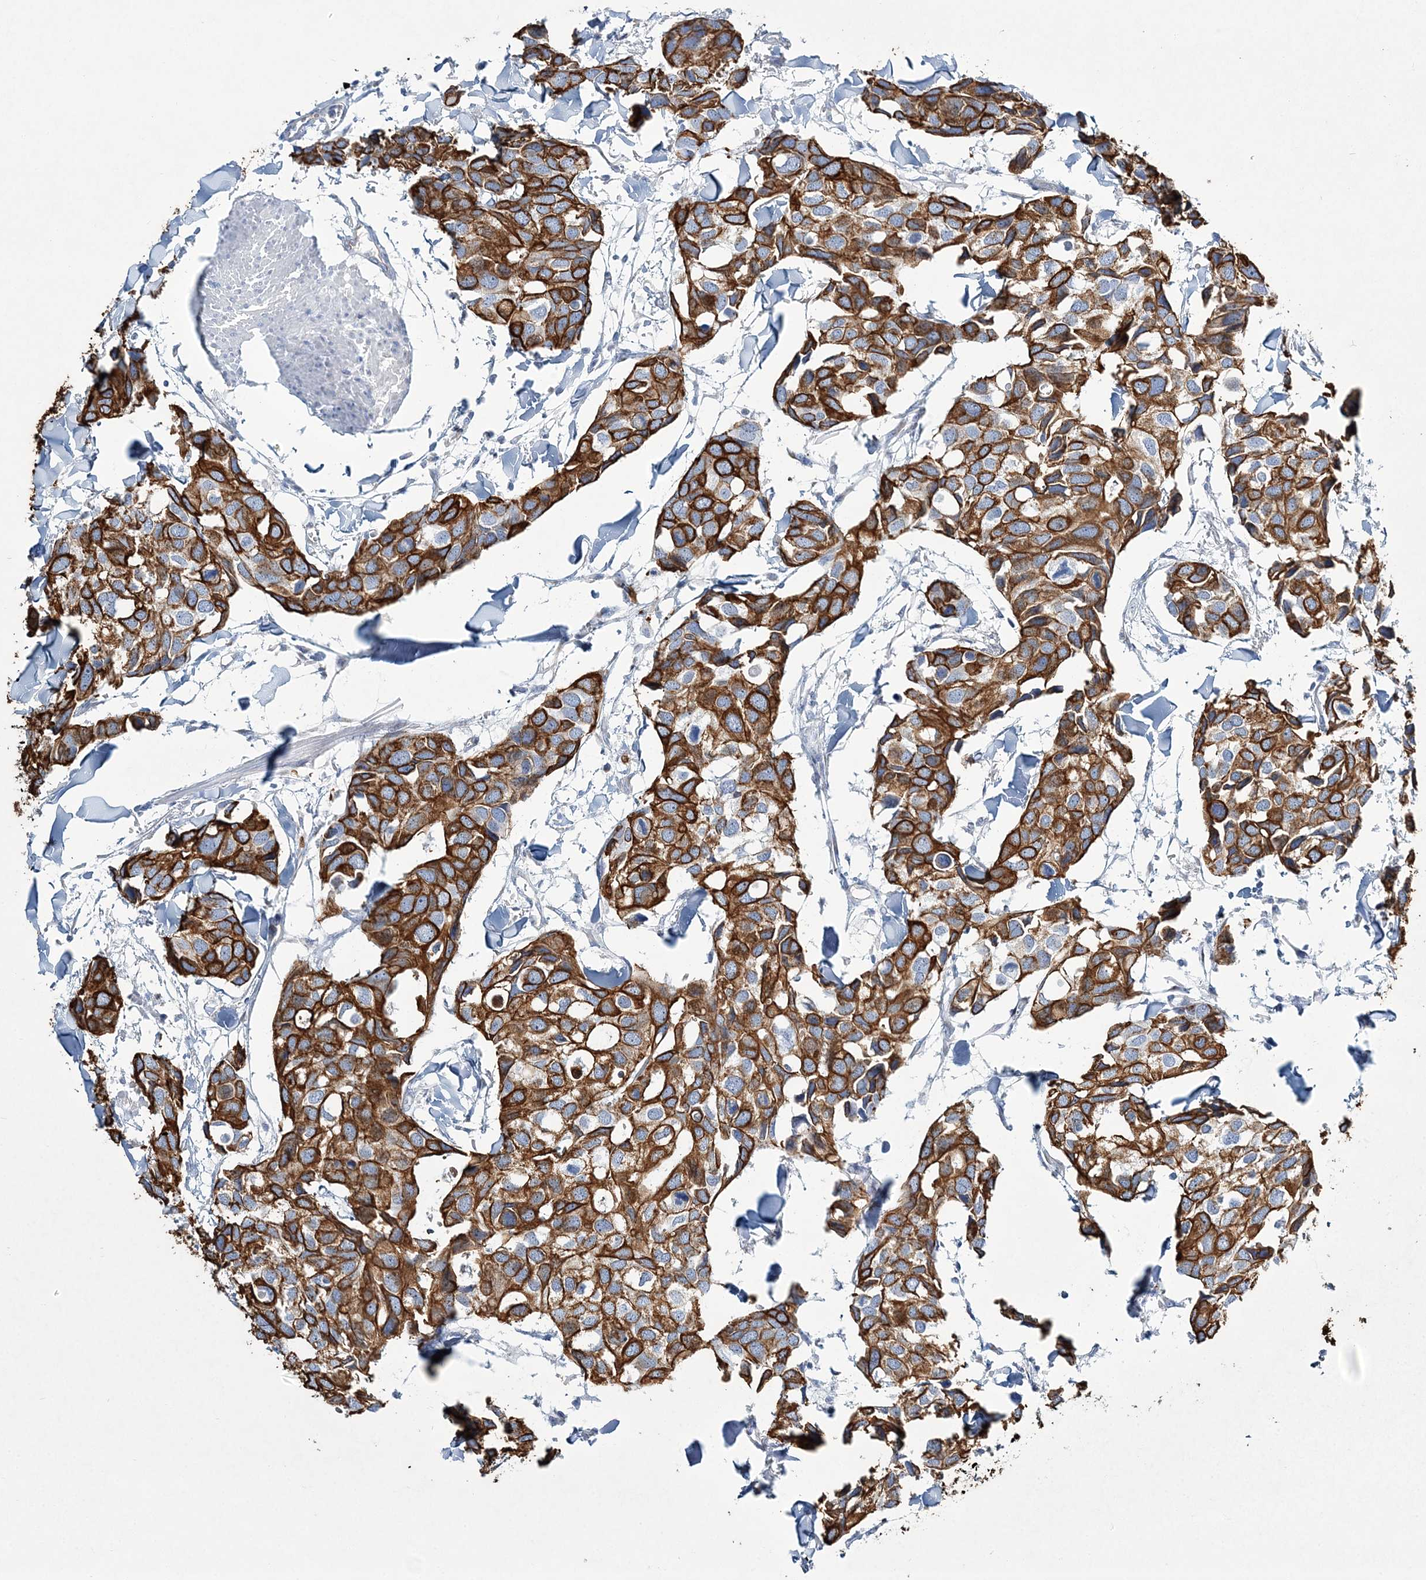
{"staining": {"intensity": "strong", "quantity": ">75%", "location": "cytoplasmic/membranous"}, "tissue": "breast cancer", "cell_type": "Tumor cells", "image_type": "cancer", "snomed": [{"axis": "morphology", "description": "Duct carcinoma"}, {"axis": "topography", "description": "Breast"}], "caption": "High-power microscopy captured an immunohistochemistry (IHC) histopathology image of invasive ductal carcinoma (breast), revealing strong cytoplasmic/membranous positivity in approximately >75% of tumor cells. The staining was performed using DAB to visualize the protein expression in brown, while the nuclei were stained in blue with hematoxylin (Magnification: 20x).", "gene": "ADGRL1", "patient": {"sex": "female", "age": 83}}